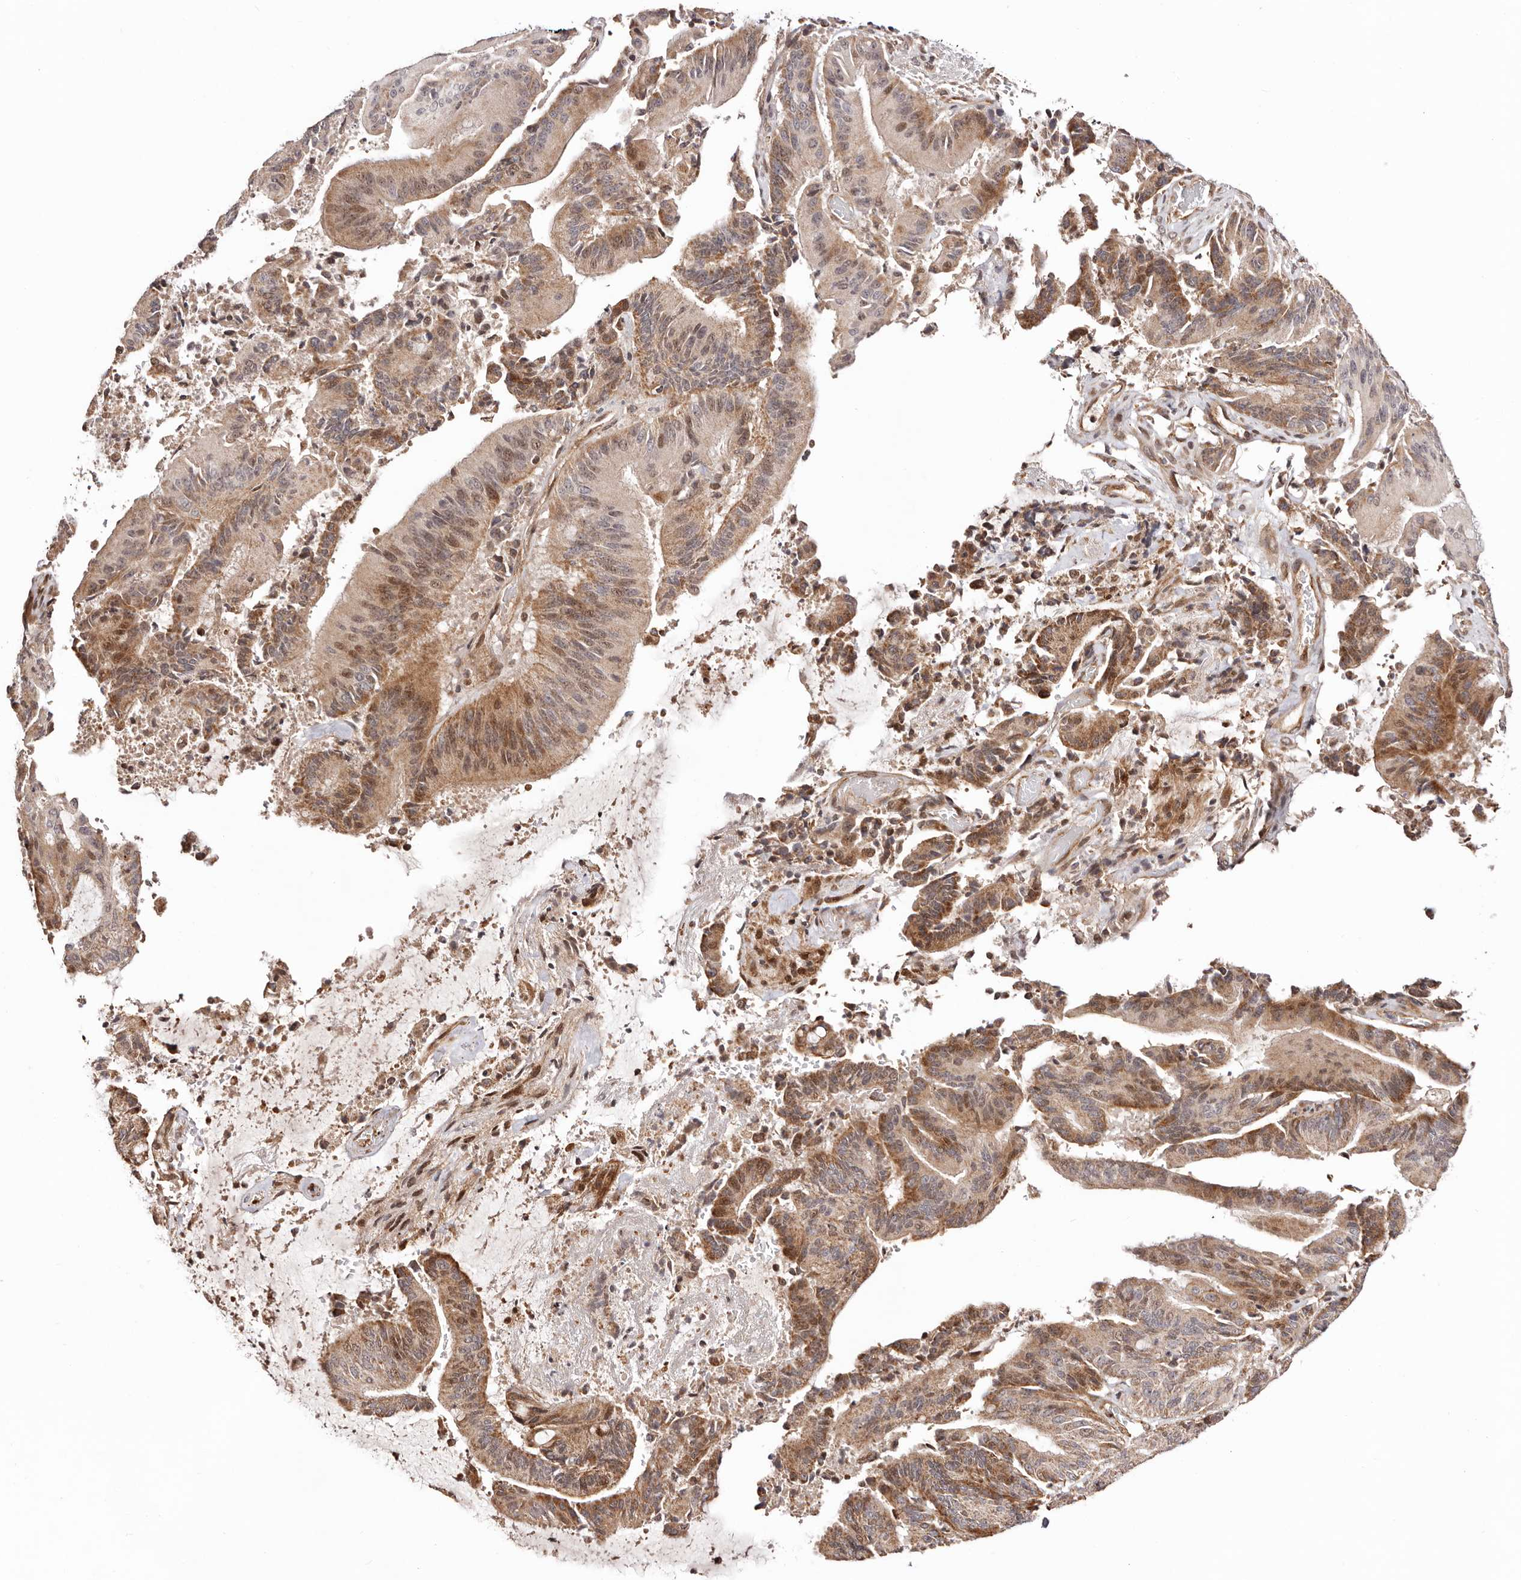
{"staining": {"intensity": "moderate", "quantity": ">75%", "location": "cytoplasmic/membranous,nuclear"}, "tissue": "liver cancer", "cell_type": "Tumor cells", "image_type": "cancer", "snomed": [{"axis": "morphology", "description": "Normal tissue, NOS"}, {"axis": "morphology", "description": "Cholangiocarcinoma"}, {"axis": "topography", "description": "Liver"}, {"axis": "topography", "description": "Peripheral nerve tissue"}], "caption": "Immunohistochemistry (IHC) micrograph of neoplastic tissue: human liver cancer stained using immunohistochemistry (IHC) demonstrates medium levels of moderate protein expression localized specifically in the cytoplasmic/membranous and nuclear of tumor cells, appearing as a cytoplasmic/membranous and nuclear brown color.", "gene": "HIVEP3", "patient": {"sex": "female", "age": 73}}